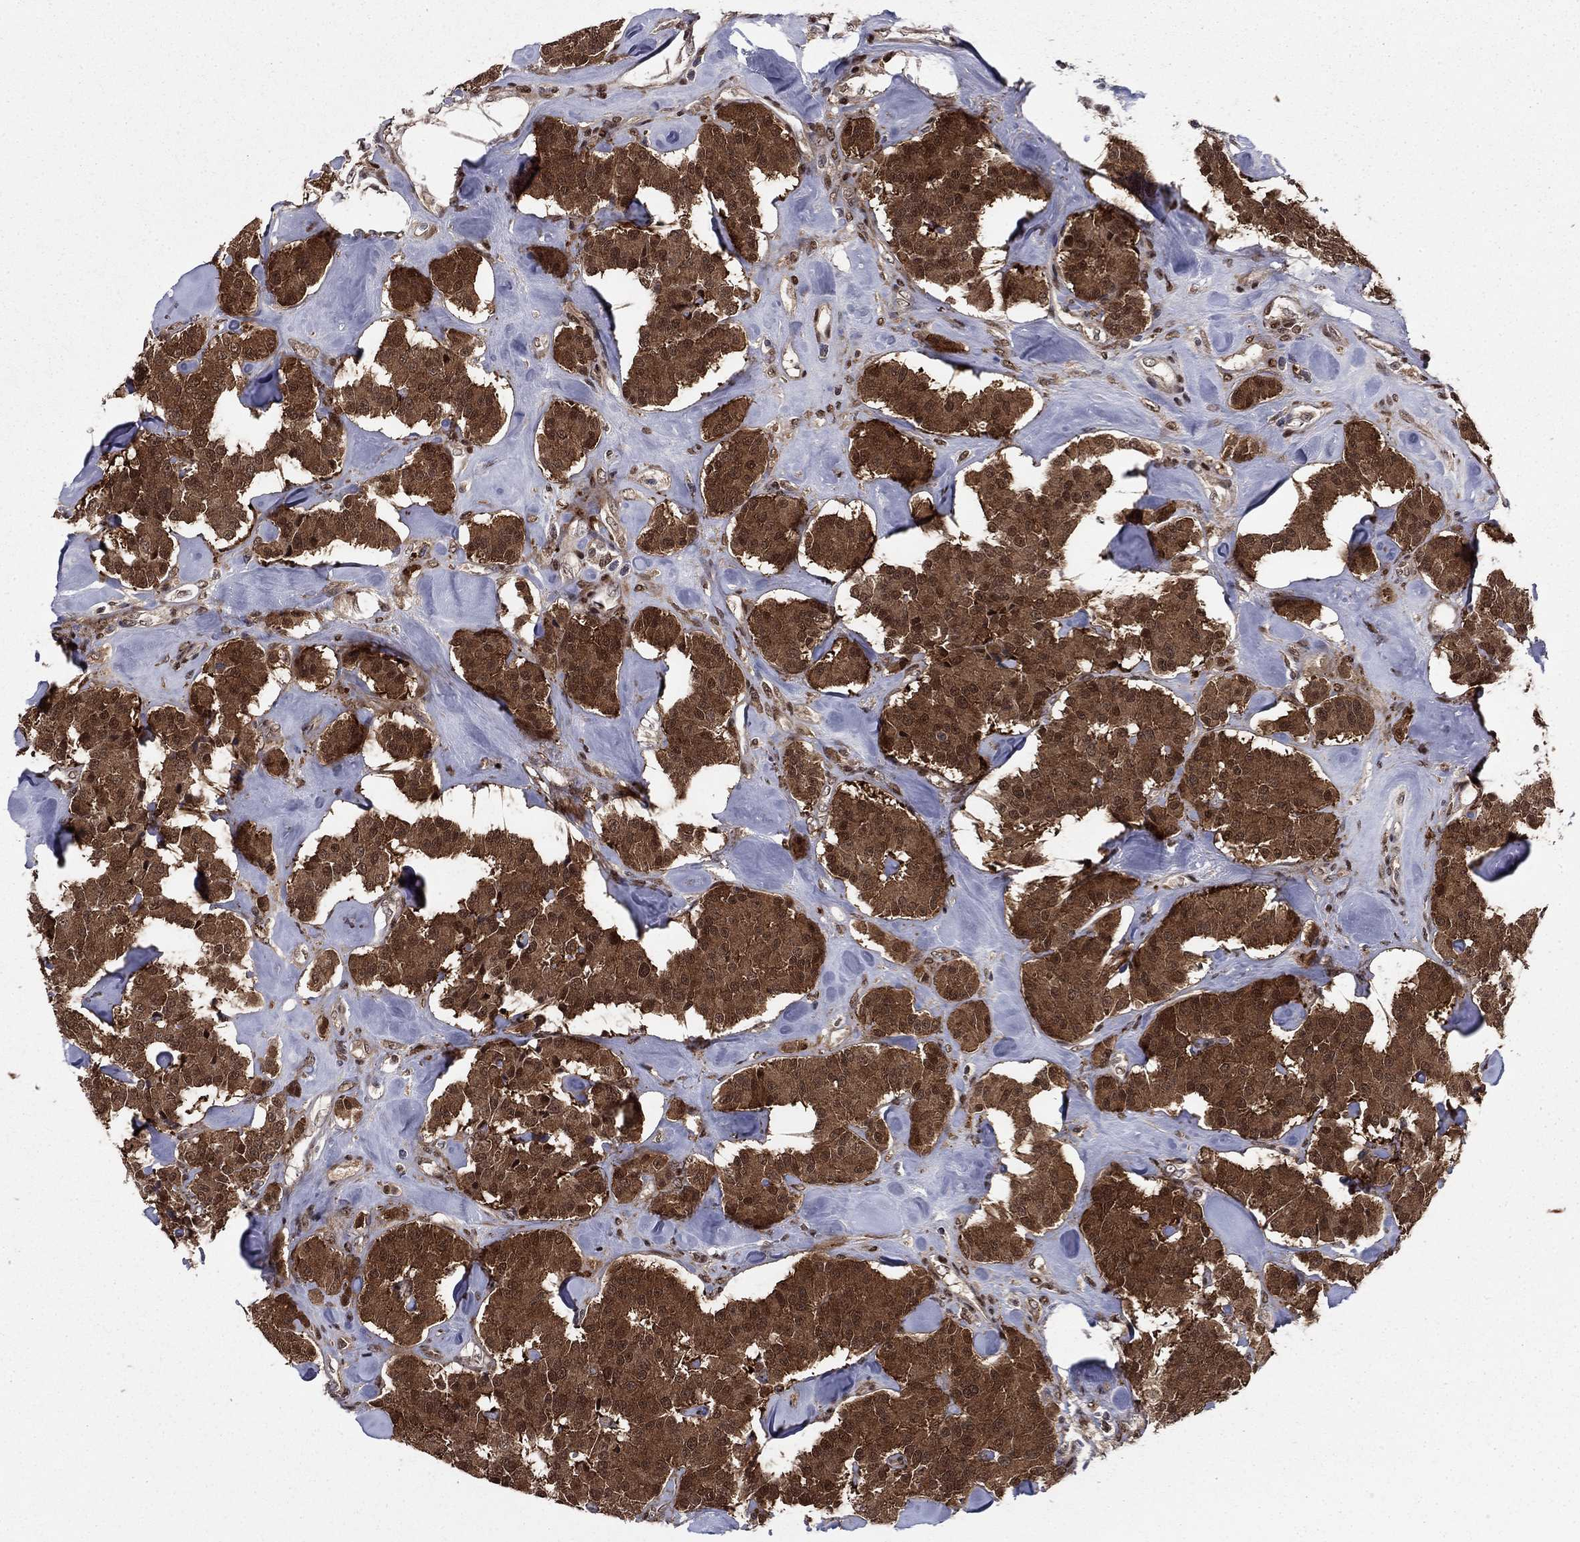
{"staining": {"intensity": "strong", "quantity": ">75%", "location": "cytoplasmic/membranous"}, "tissue": "carcinoid", "cell_type": "Tumor cells", "image_type": "cancer", "snomed": [{"axis": "morphology", "description": "Carcinoid, malignant, NOS"}, {"axis": "topography", "description": "Pancreas"}], "caption": "Human carcinoid (malignant) stained for a protein (brown) displays strong cytoplasmic/membranous positive positivity in about >75% of tumor cells.", "gene": "FKBP4", "patient": {"sex": "male", "age": 41}}